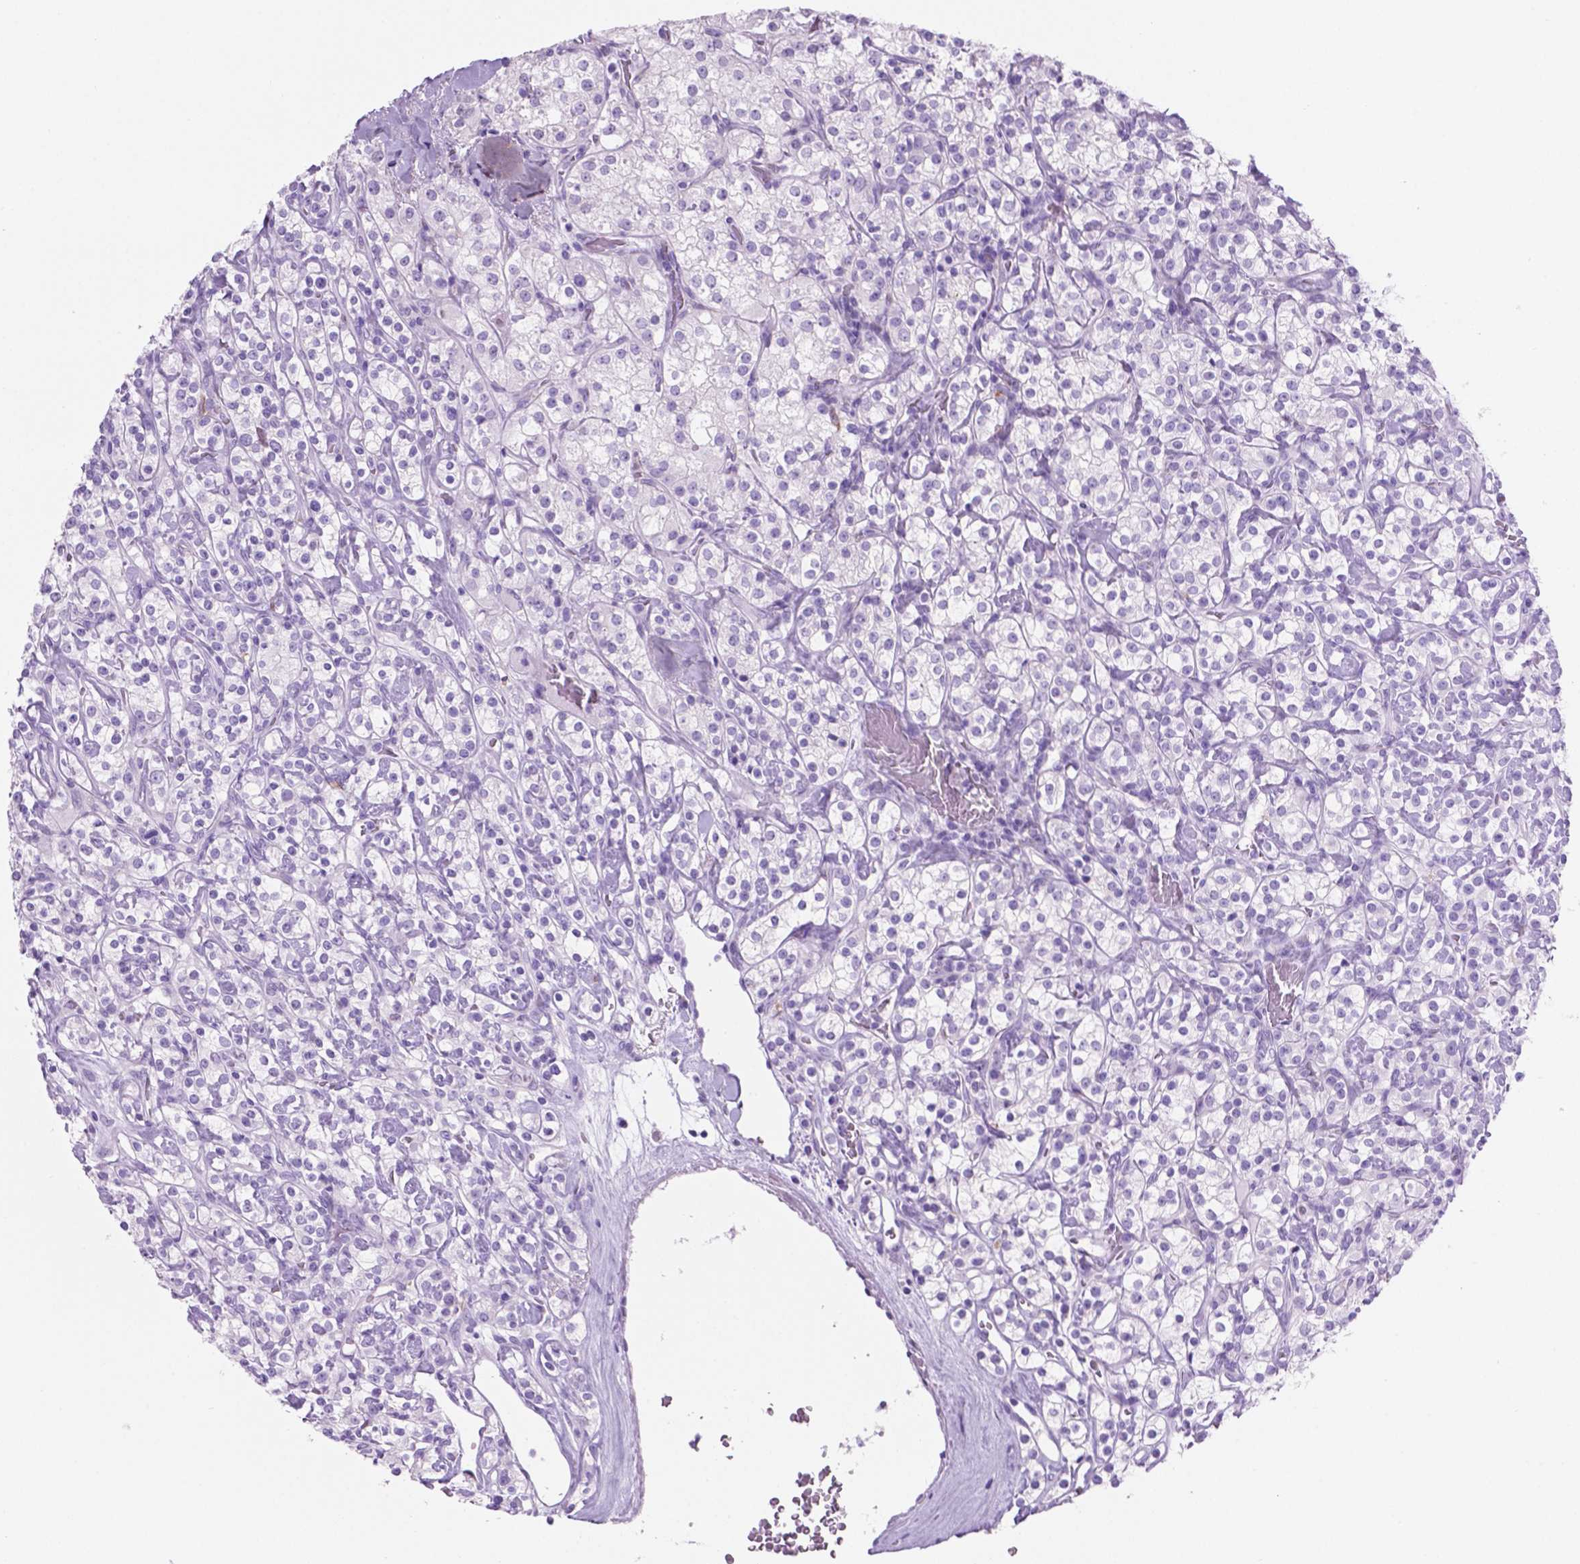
{"staining": {"intensity": "negative", "quantity": "none", "location": "none"}, "tissue": "renal cancer", "cell_type": "Tumor cells", "image_type": "cancer", "snomed": [{"axis": "morphology", "description": "Adenocarcinoma, NOS"}, {"axis": "topography", "description": "Kidney"}], "caption": "This is a micrograph of immunohistochemistry staining of renal cancer, which shows no expression in tumor cells. (Immunohistochemistry (ihc), brightfield microscopy, high magnification).", "gene": "GRIN2B", "patient": {"sex": "male", "age": 77}}